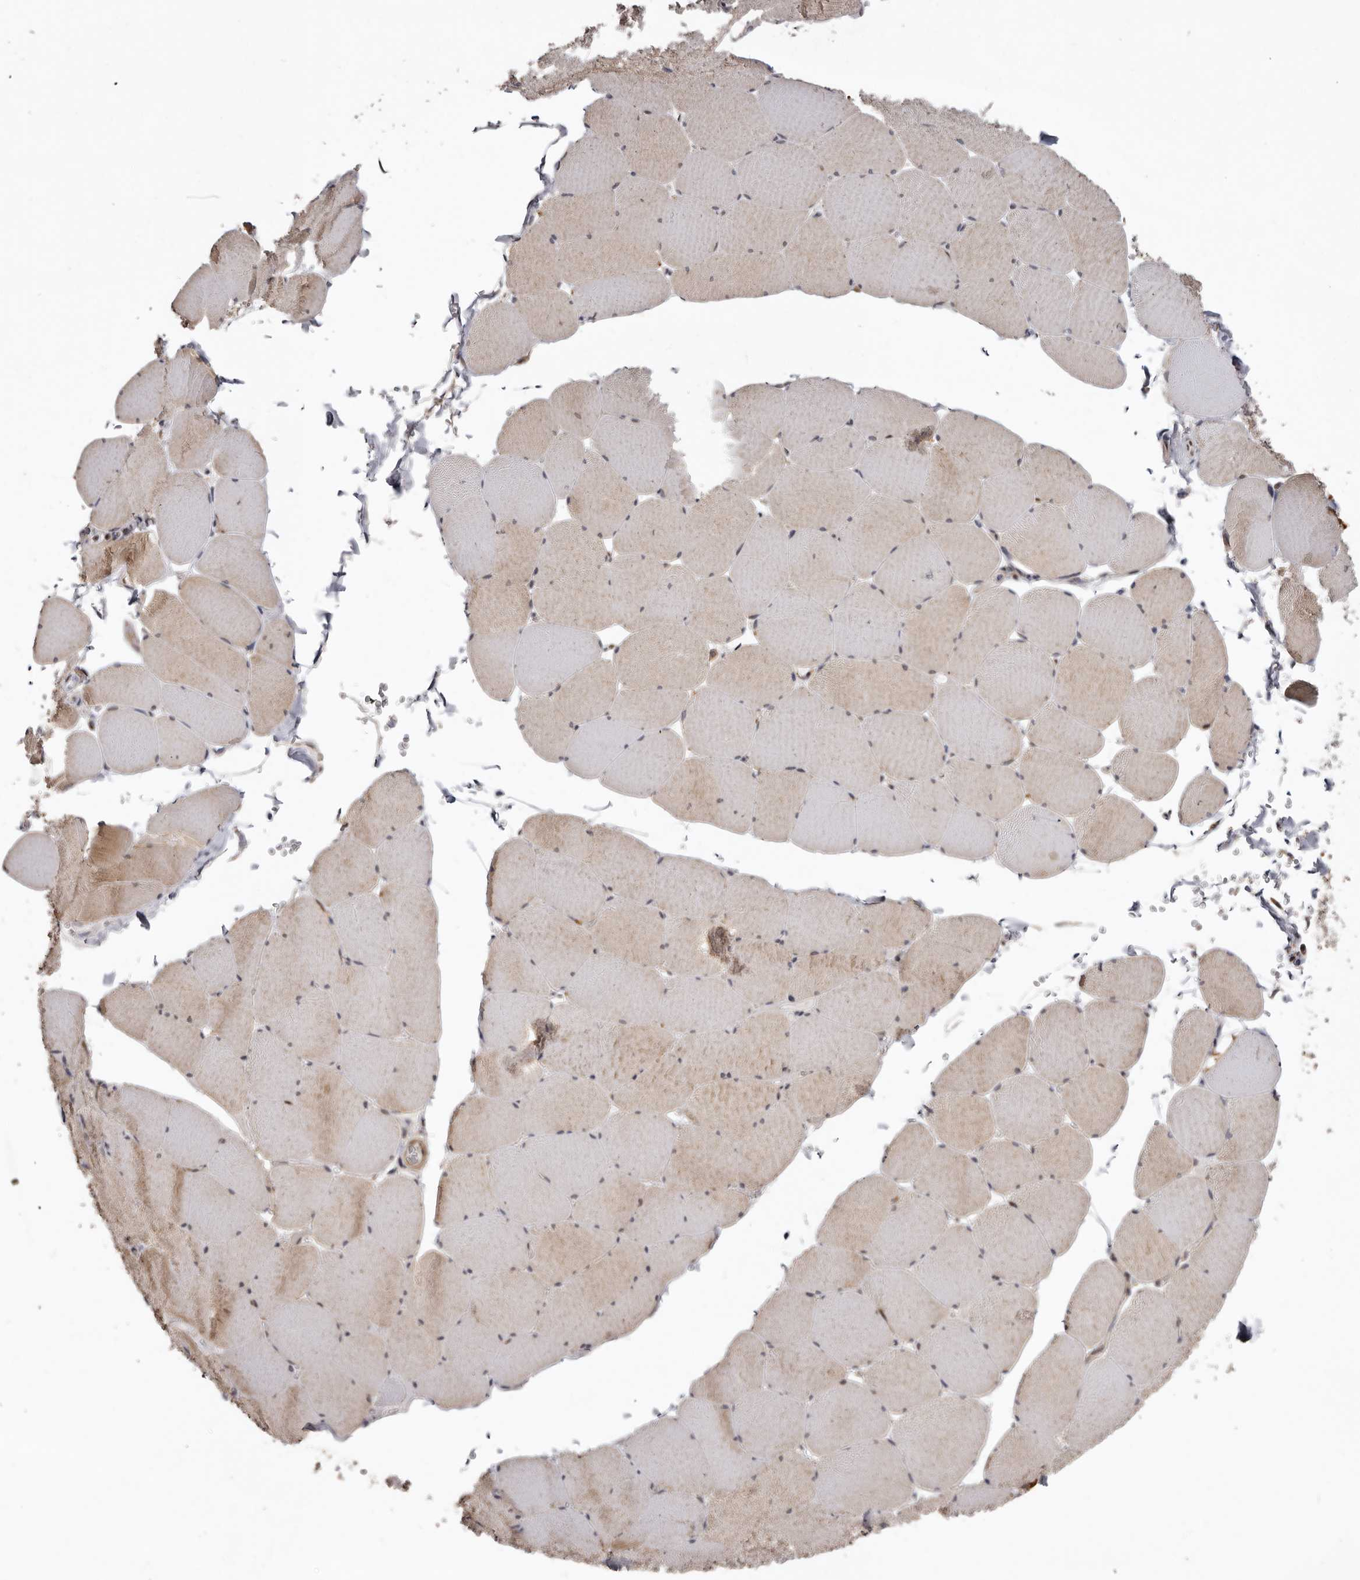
{"staining": {"intensity": "moderate", "quantity": "25%-75%", "location": "cytoplasmic/membranous"}, "tissue": "skeletal muscle", "cell_type": "Myocytes", "image_type": "normal", "snomed": [{"axis": "morphology", "description": "Normal tissue, NOS"}, {"axis": "topography", "description": "Skeletal muscle"}, {"axis": "topography", "description": "Head-Neck"}], "caption": "Brown immunohistochemical staining in unremarkable human skeletal muscle exhibits moderate cytoplasmic/membranous positivity in about 25%-75% of myocytes.", "gene": "SBDS", "patient": {"sex": "male", "age": 66}}